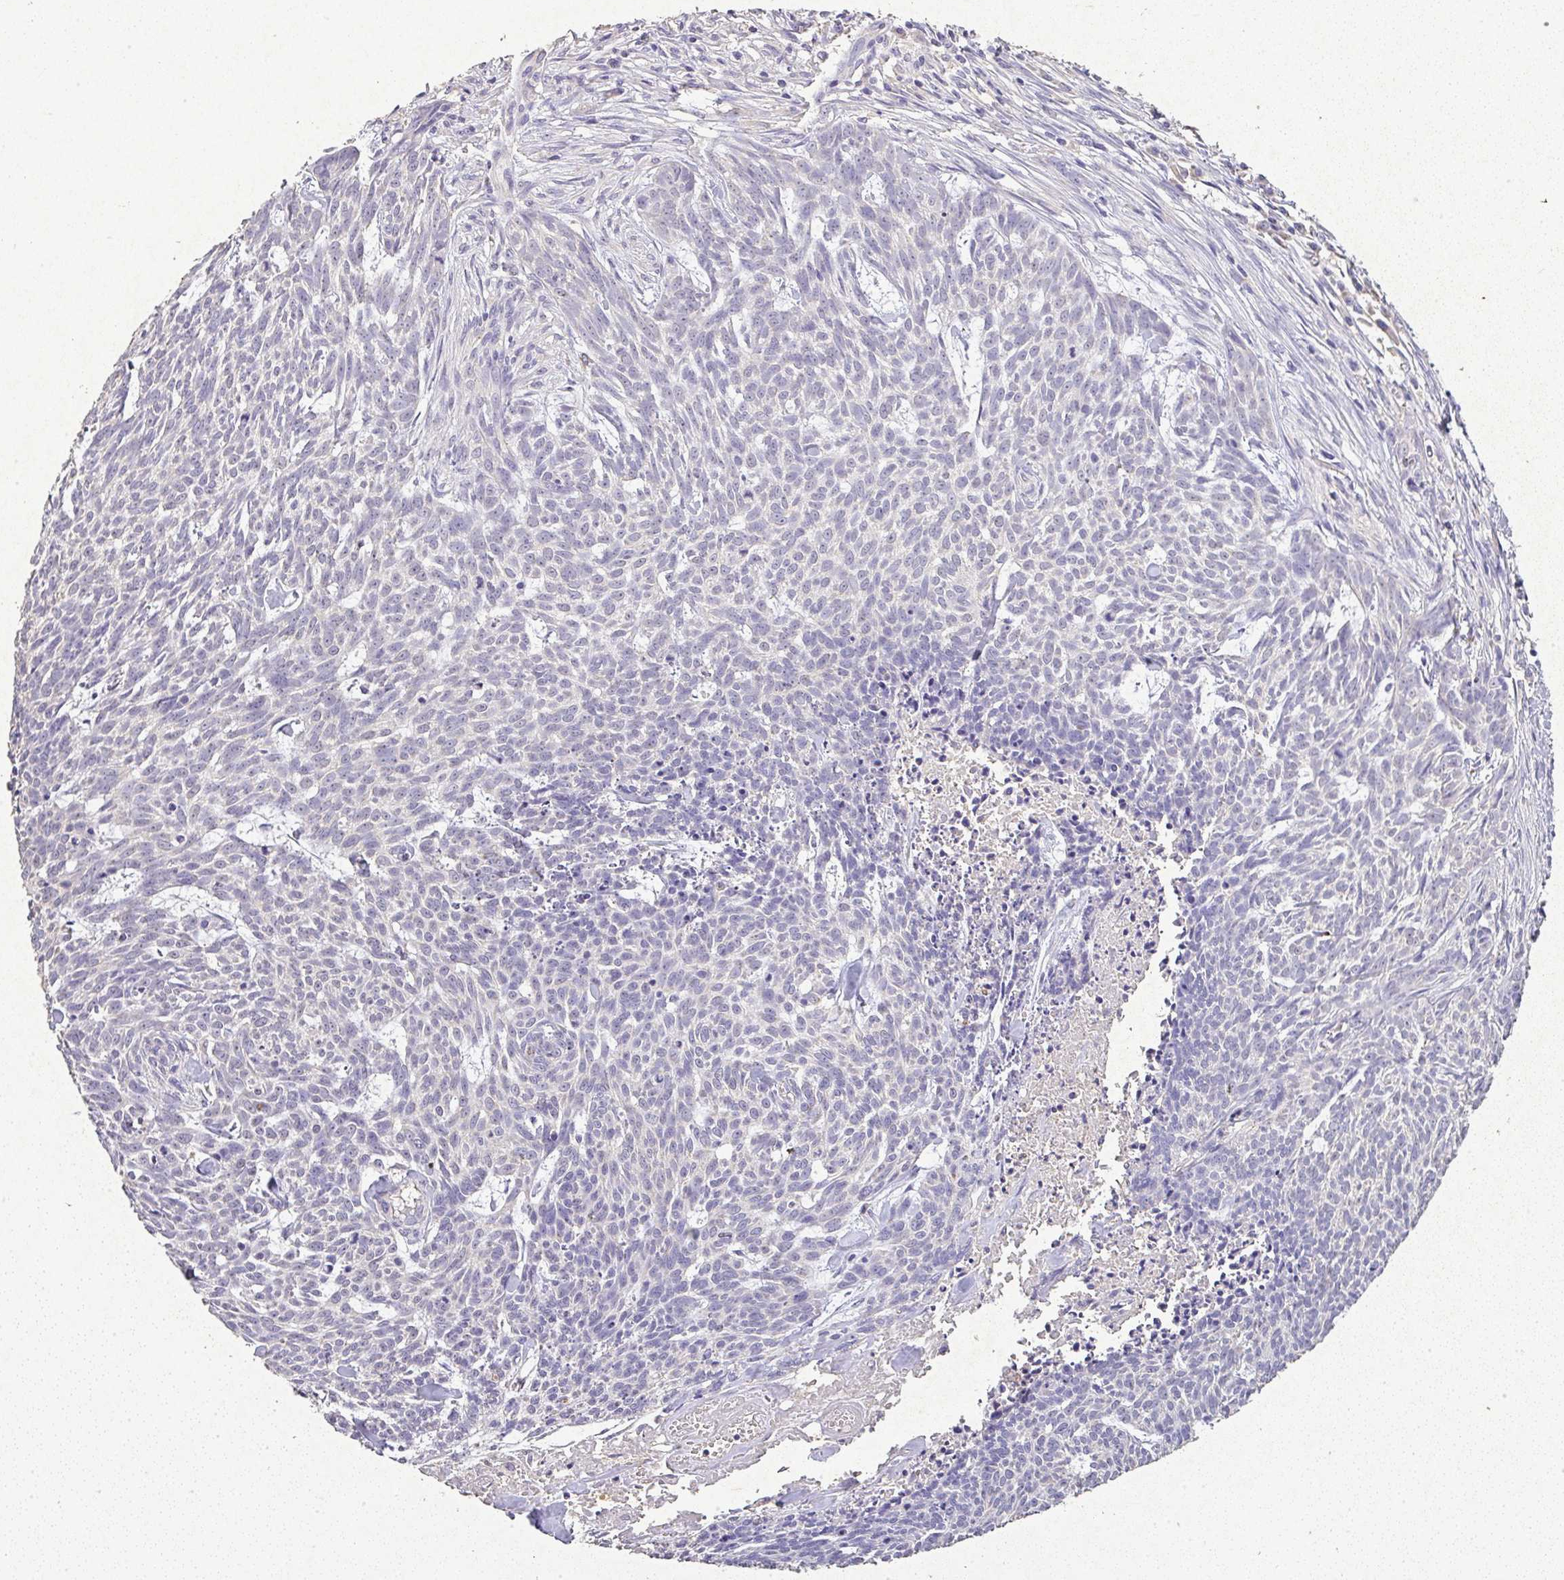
{"staining": {"intensity": "negative", "quantity": "none", "location": "none"}, "tissue": "skin cancer", "cell_type": "Tumor cells", "image_type": "cancer", "snomed": [{"axis": "morphology", "description": "Basal cell carcinoma"}, {"axis": "topography", "description": "Skin"}], "caption": "IHC histopathology image of human skin basal cell carcinoma stained for a protein (brown), which demonstrates no positivity in tumor cells.", "gene": "RPS2", "patient": {"sex": "female", "age": 93}}